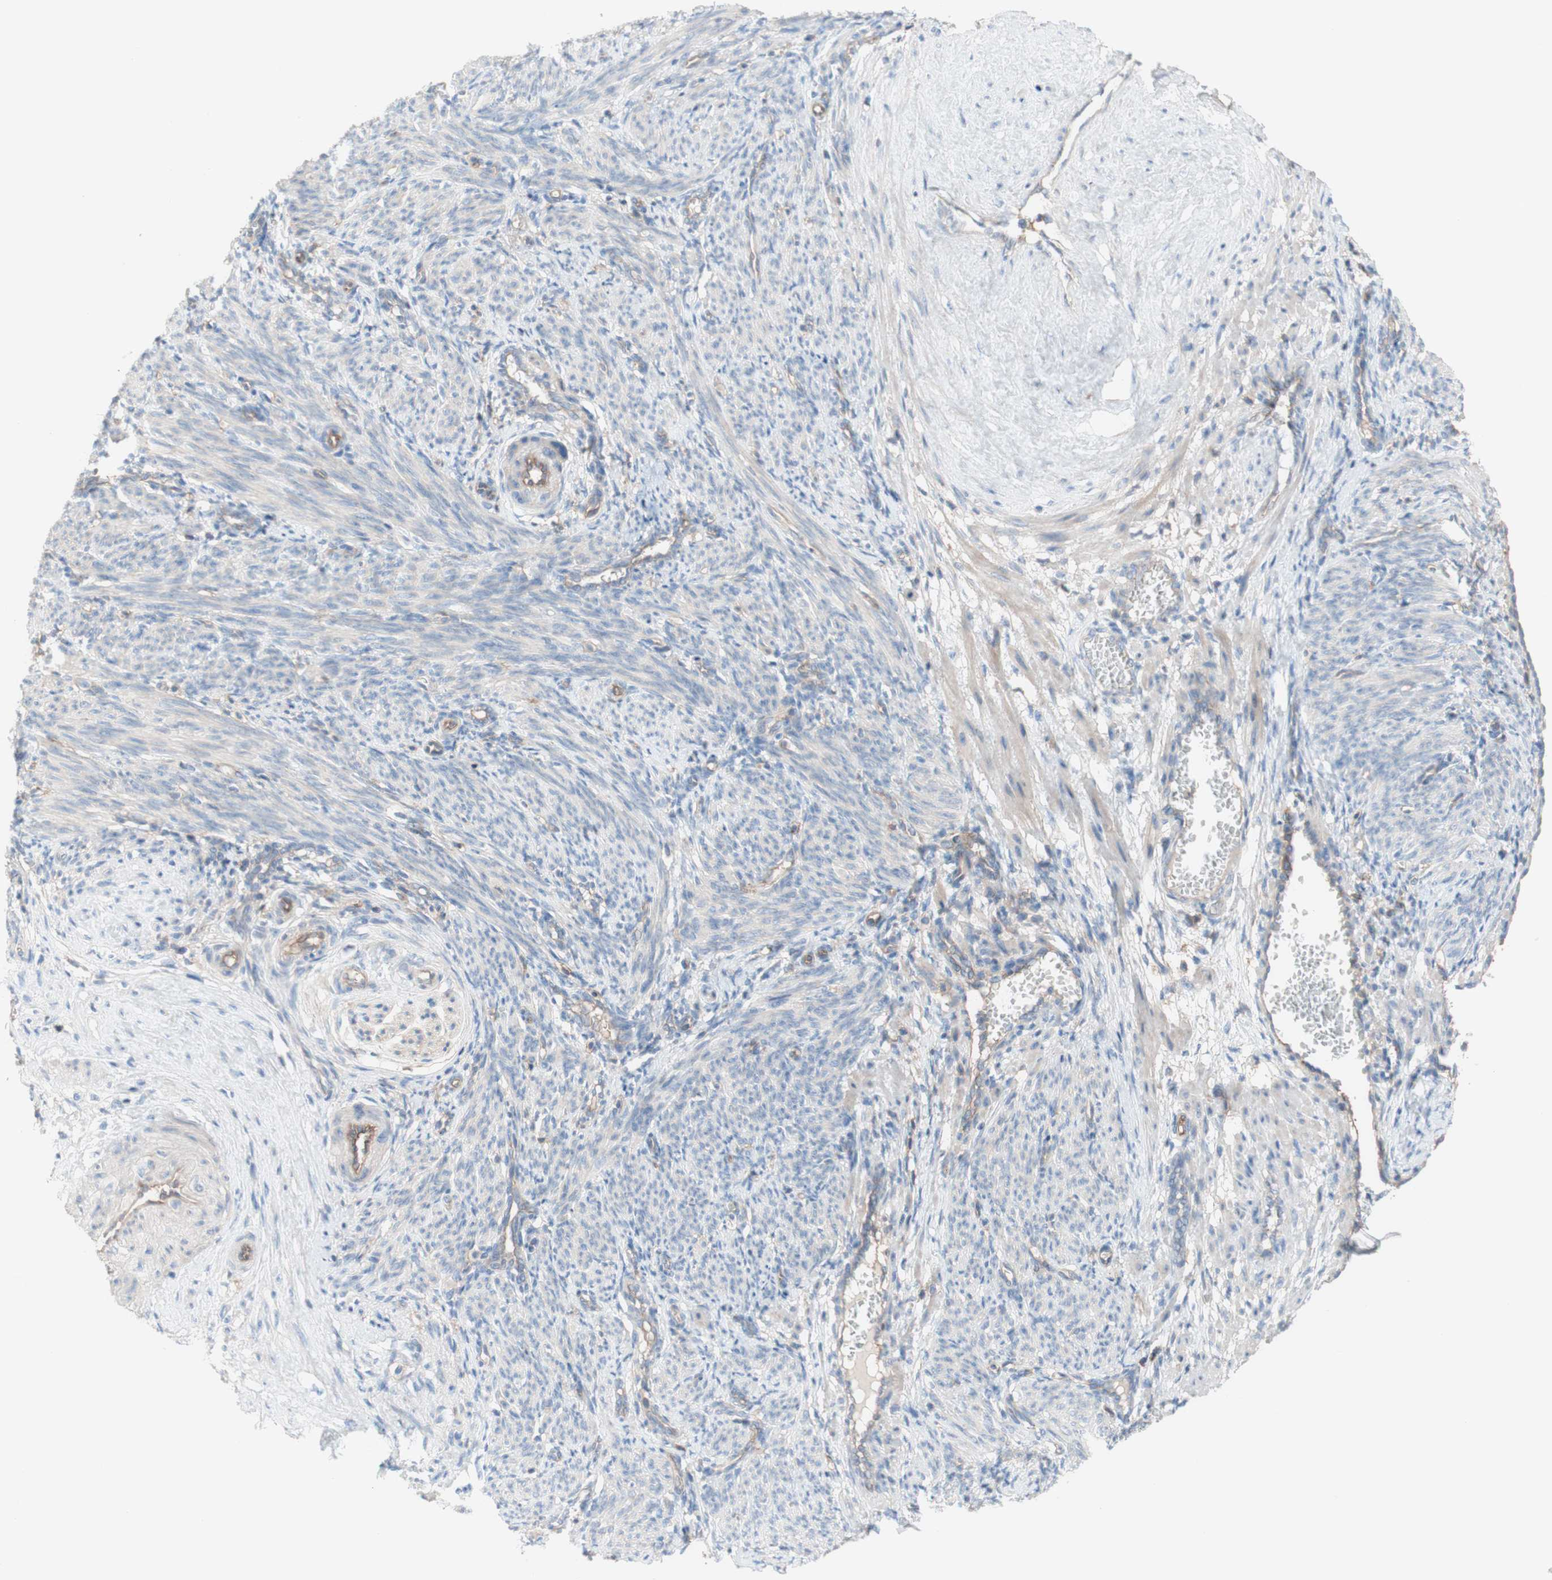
{"staining": {"intensity": "weak", "quantity": "<25%", "location": "cytoplasmic/membranous"}, "tissue": "smooth muscle", "cell_type": "Smooth muscle cells", "image_type": "normal", "snomed": [{"axis": "morphology", "description": "Normal tissue, NOS"}, {"axis": "topography", "description": "Endometrium"}], "caption": "Human smooth muscle stained for a protein using immunohistochemistry displays no expression in smooth muscle cells.", "gene": "CD46", "patient": {"sex": "female", "age": 33}}